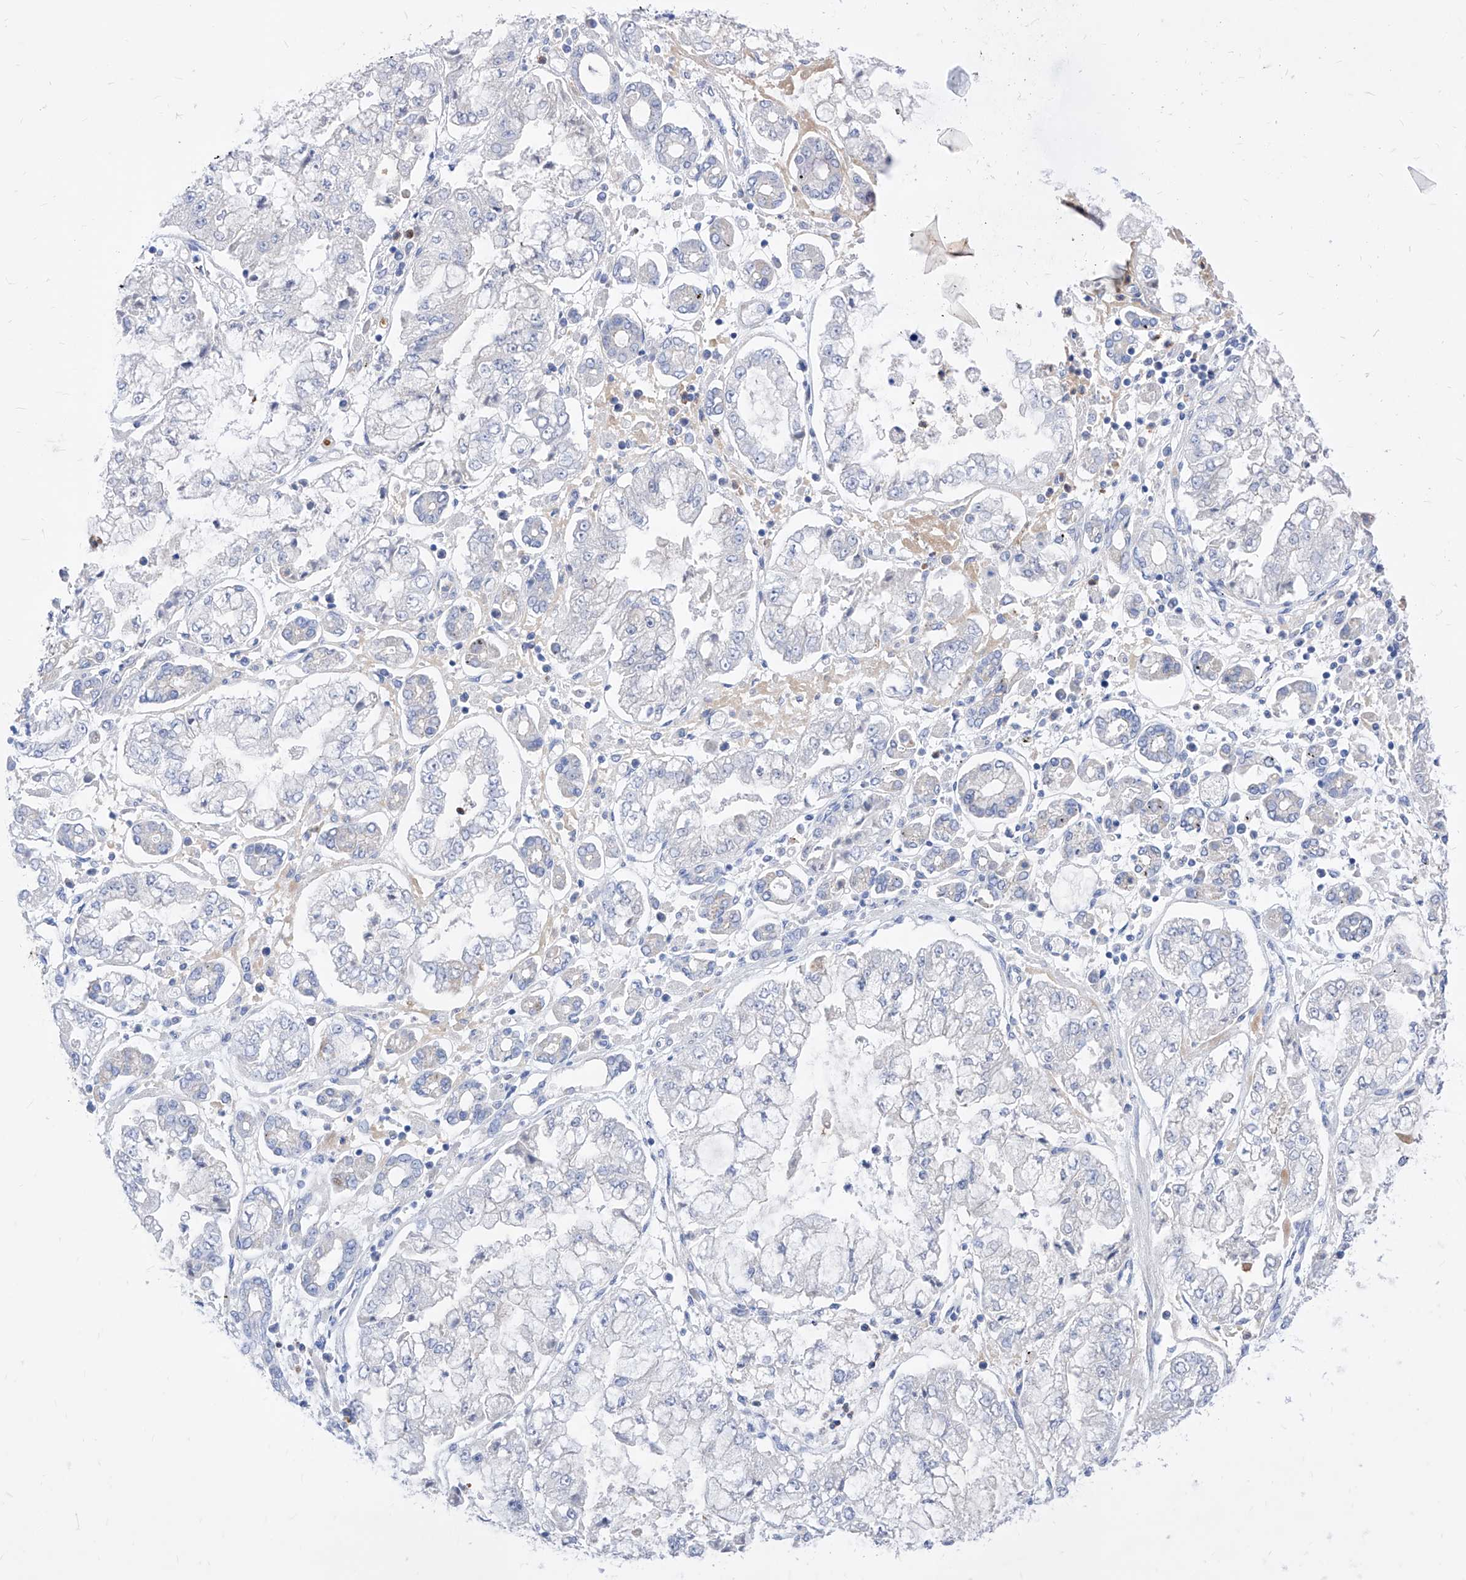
{"staining": {"intensity": "negative", "quantity": "none", "location": "none"}, "tissue": "stomach cancer", "cell_type": "Tumor cells", "image_type": "cancer", "snomed": [{"axis": "morphology", "description": "Adenocarcinoma, NOS"}, {"axis": "topography", "description": "Stomach"}], "caption": "Micrograph shows no significant protein staining in tumor cells of stomach adenocarcinoma.", "gene": "VAX1", "patient": {"sex": "male", "age": 76}}